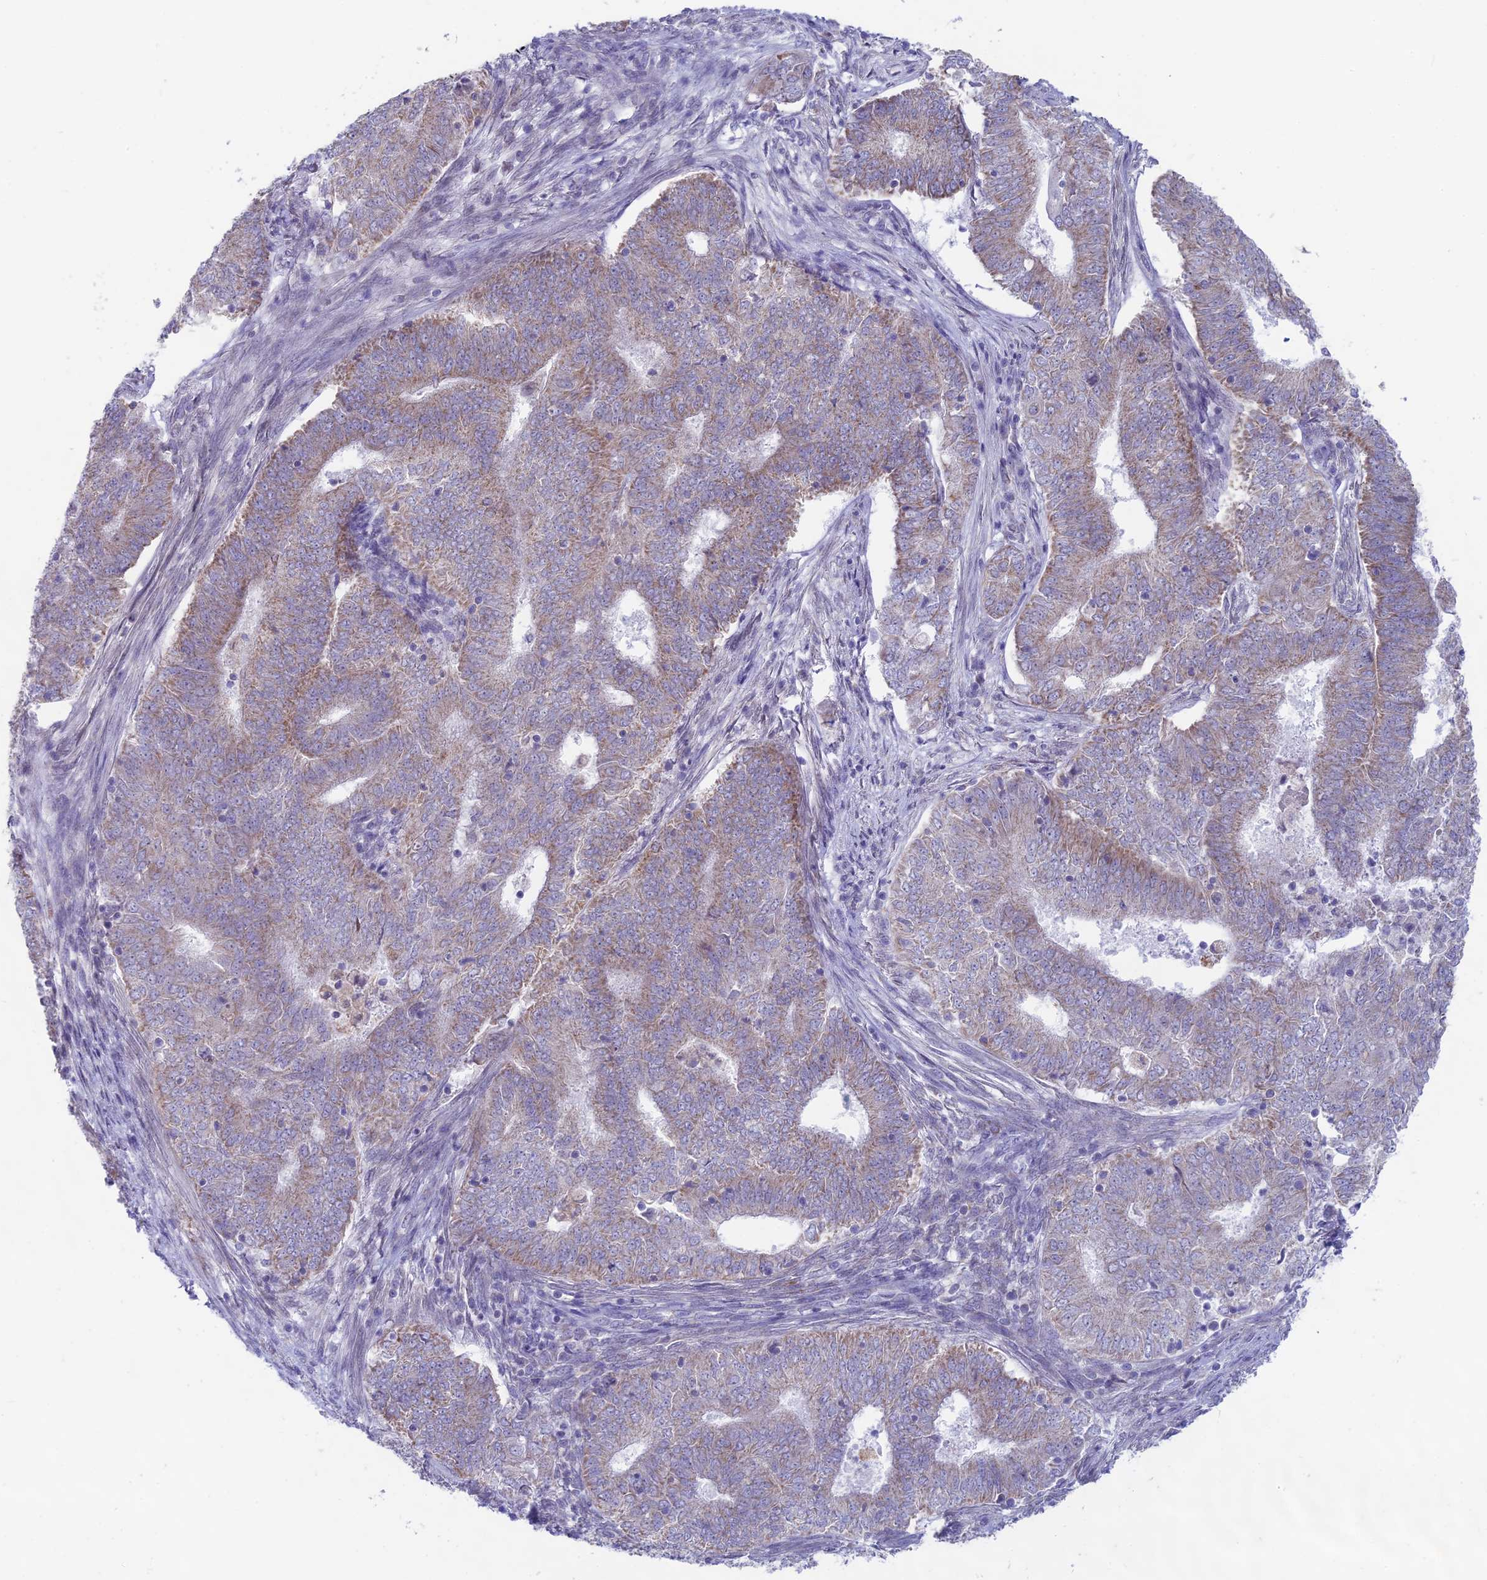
{"staining": {"intensity": "weak", "quantity": "25%-75%", "location": "cytoplasmic/membranous"}, "tissue": "endometrial cancer", "cell_type": "Tumor cells", "image_type": "cancer", "snomed": [{"axis": "morphology", "description": "Adenocarcinoma, NOS"}, {"axis": "topography", "description": "Endometrium"}], "caption": "Endometrial cancer (adenocarcinoma) stained with a protein marker exhibits weak staining in tumor cells.", "gene": "PLAC9", "patient": {"sex": "female", "age": 62}}